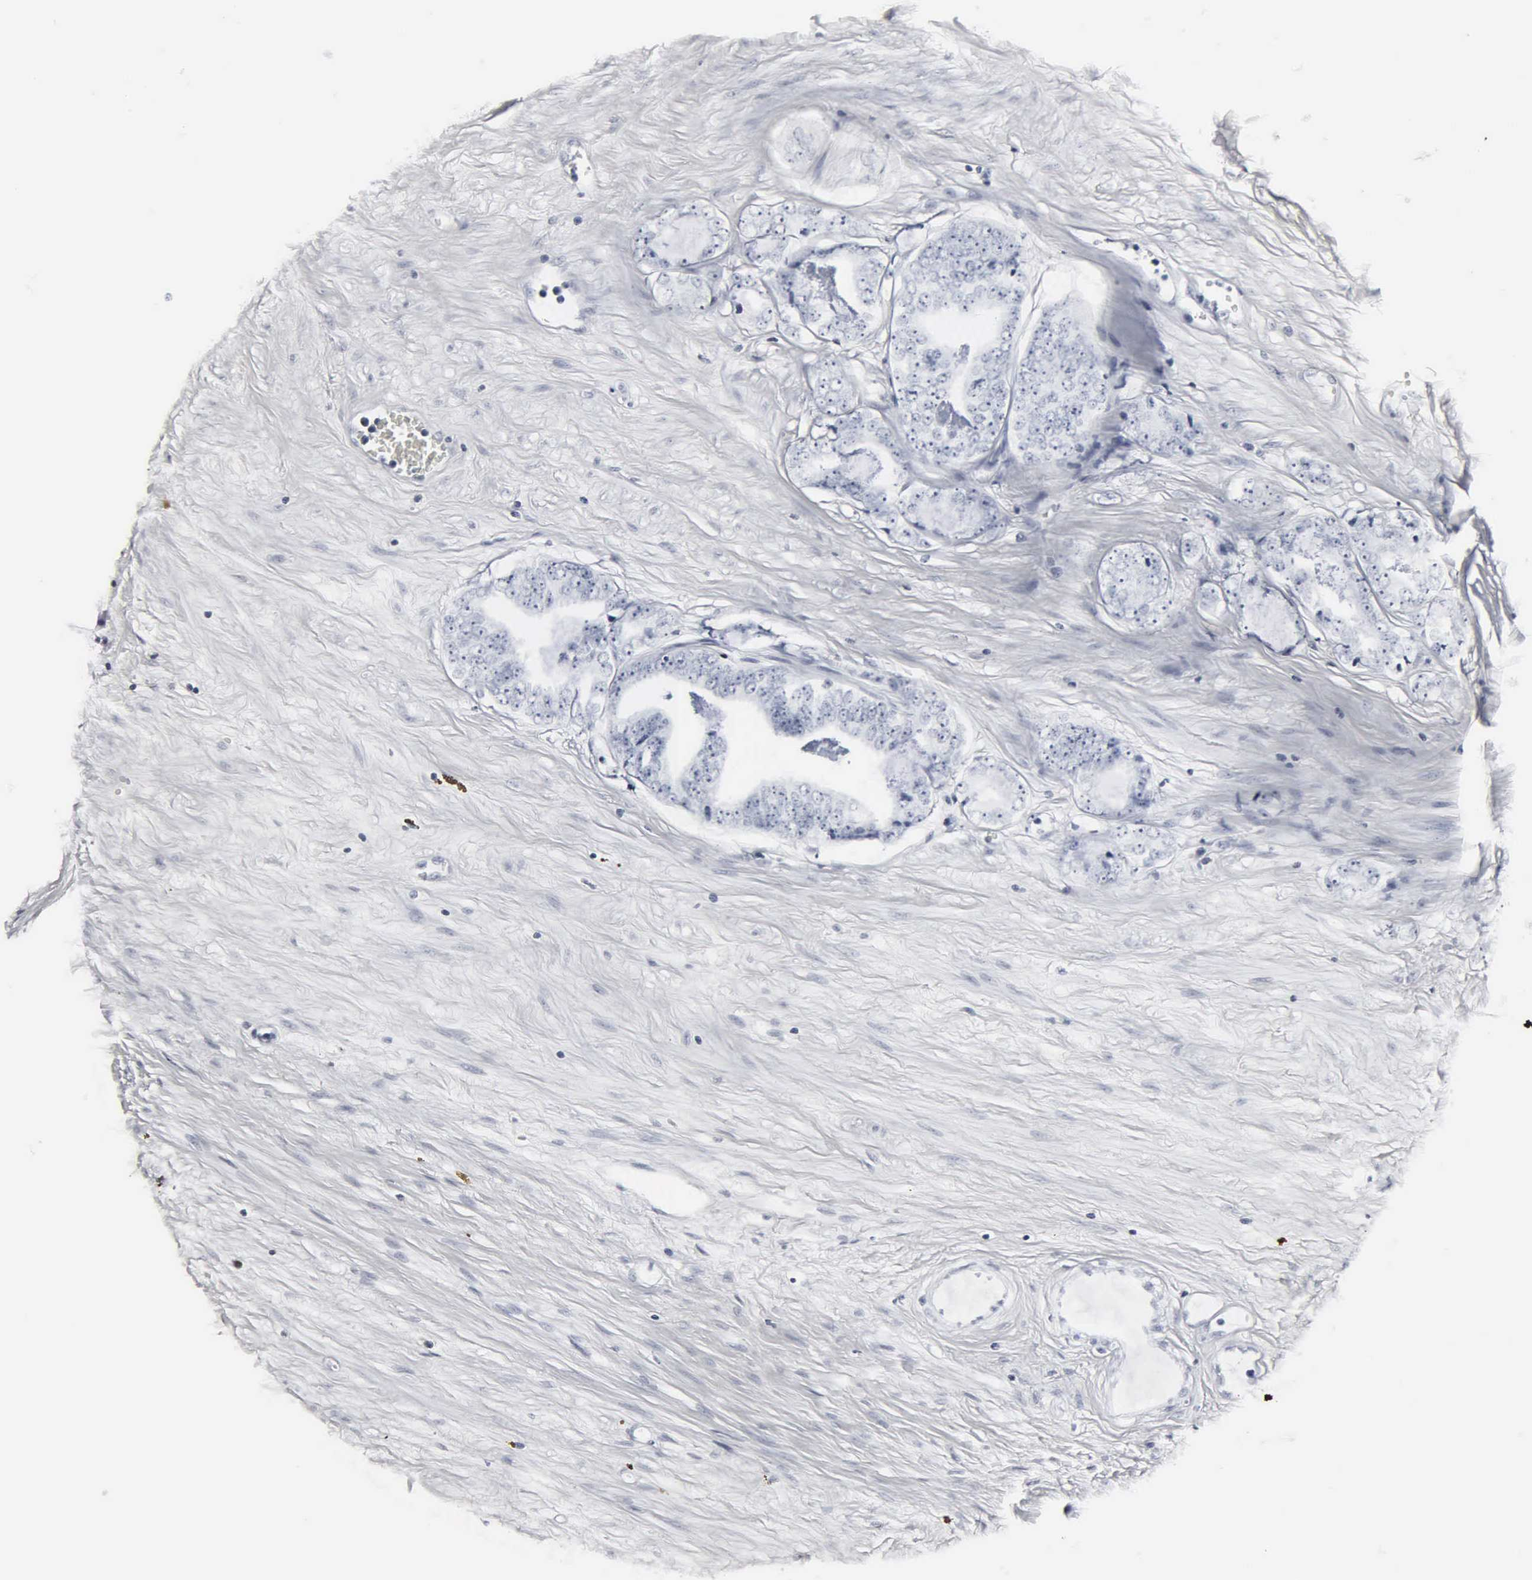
{"staining": {"intensity": "negative", "quantity": "none", "location": "none"}, "tissue": "prostate cancer", "cell_type": "Tumor cells", "image_type": "cancer", "snomed": [{"axis": "morphology", "description": "Adenocarcinoma, Medium grade"}, {"axis": "topography", "description": "Prostate"}], "caption": "The image demonstrates no staining of tumor cells in prostate cancer (medium-grade adenocarcinoma).", "gene": "DGCR2", "patient": {"sex": "male", "age": 79}}